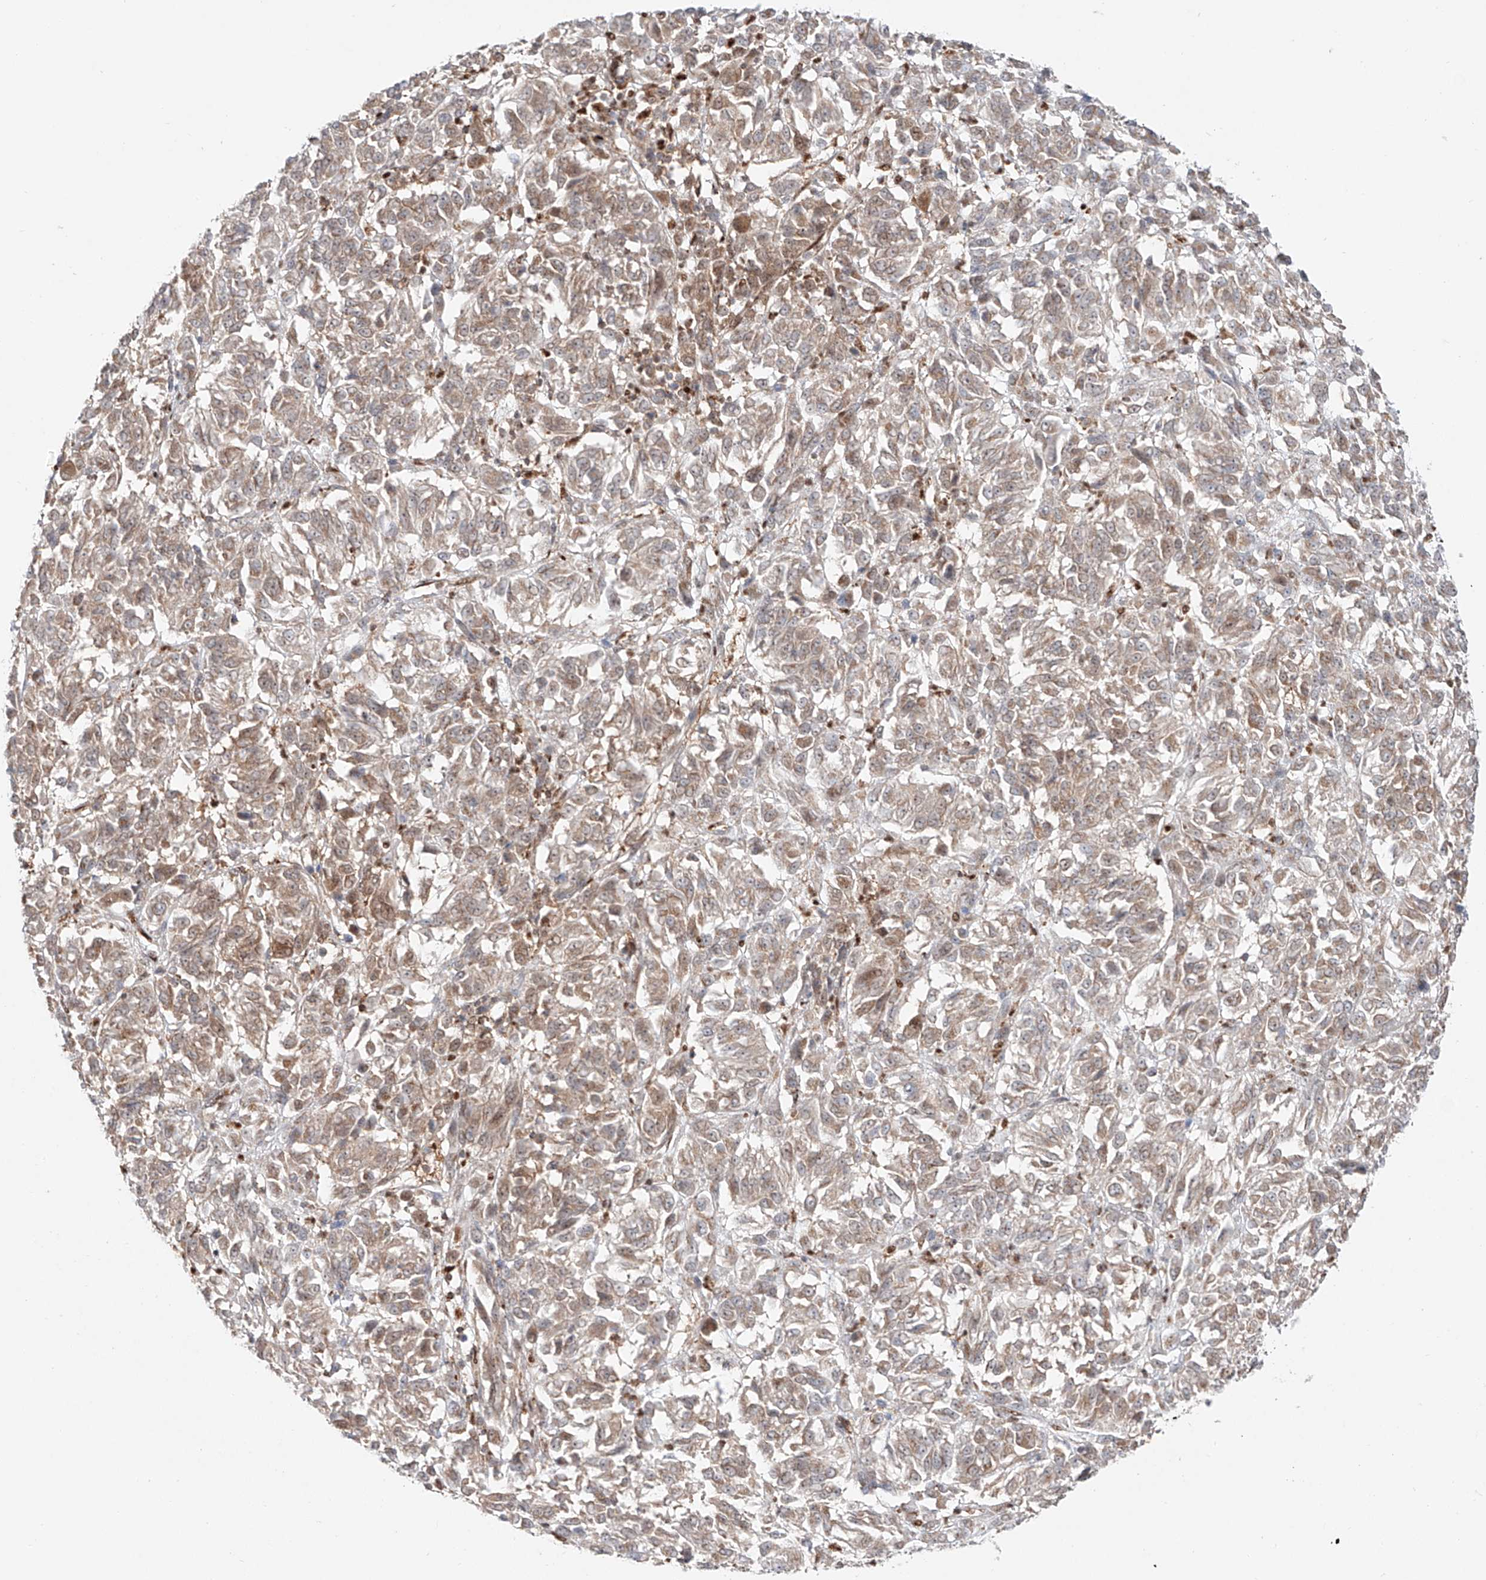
{"staining": {"intensity": "weak", "quantity": "25%-75%", "location": "cytoplasmic/membranous"}, "tissue": "melanoma", "cell_type": "Tumor cells", "image_type": "cancer", "snomed": [{"axis": "morphology", "description": "Malignant melanoma, Metastatic site"}, {"axis": "topography", "description": "Lung"}], "caption": "A photomicrograph showing weak cytoplasmic/membranous positivity in about 25%-75% of tumor cells in malignant melanoma (metastatic site), as visualized by brown immunohistochemical staining.", "gene": "DZIP1L", "patient": {"sex": "male", "age": 64}}